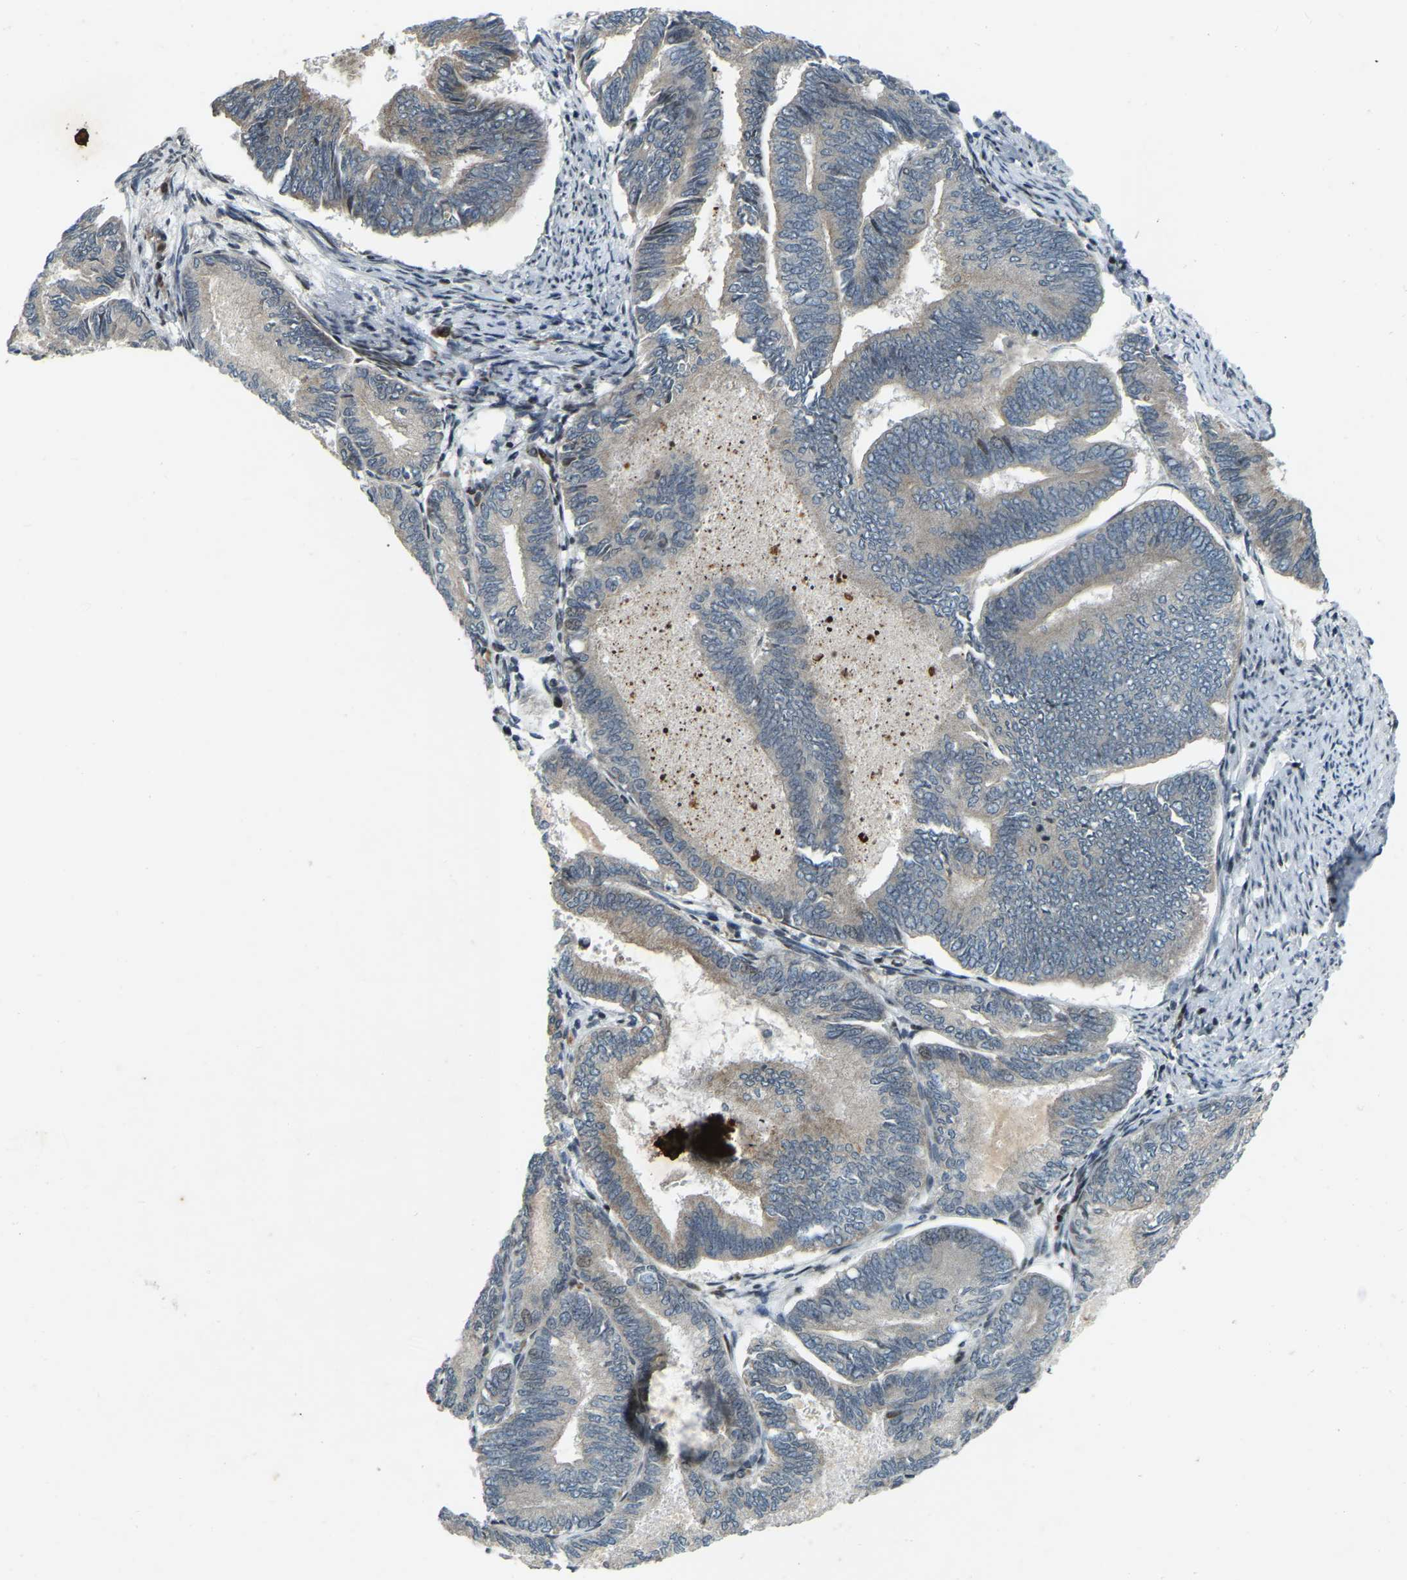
{"staining": {"intensity": "weak", "quantity": "<25%", "location": "cytoplasmic/membranous"}, "tissue": "endometrial cancer", "cell_type": "Tumor cells", "image_type": "cancer", "snomed": [{"axis": "morphology", "description": "Adenocarcinoma, NOS"}, {"axis": "topography", "description": "Endometrium"}], "caption": "This is an IHC histopathology image of human endometrial adenocarcinoma. There is no staining in tumor cells.", "gene": "PARL", "patient": {"sex": "female", "age": 86}}